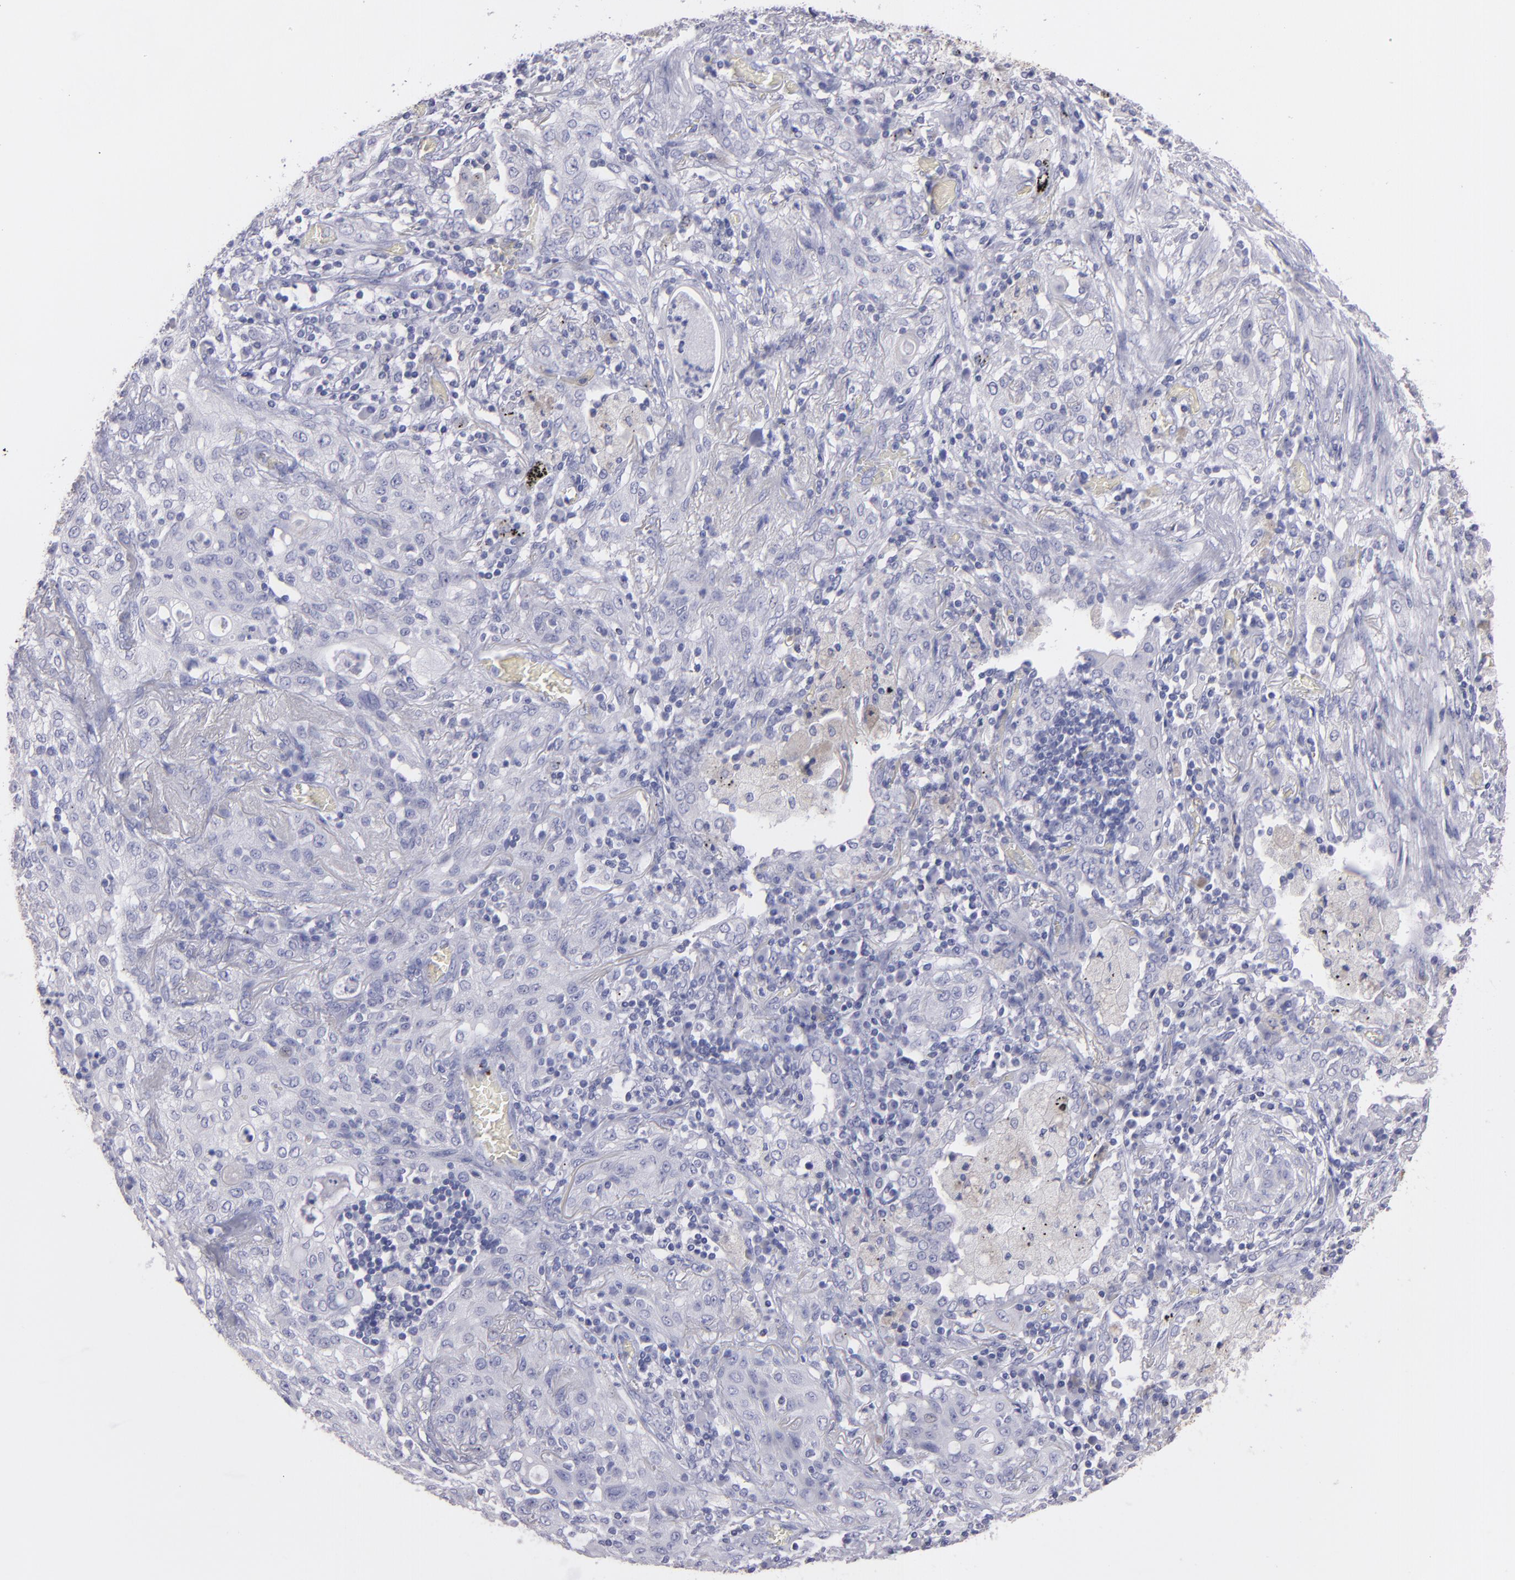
{"staining": {"intensity": "negative", "quantity": "none", "location": "none"}, "tissue": "lung cancer", "cell_type": "Tumor cells", "image_type": "cancer", "snomed": [{"axis": "morphology", "description": "Squamous cell carcinoma, NOS"}, {"axis": "topography", "description": "Lung"}], "caption": "Photomicrograph shows no significant protein expression in tumor cells of lung squamous cell carcinoma.", "gene": "SNAP25", "patient": {"sex": "female", "age": 47}}